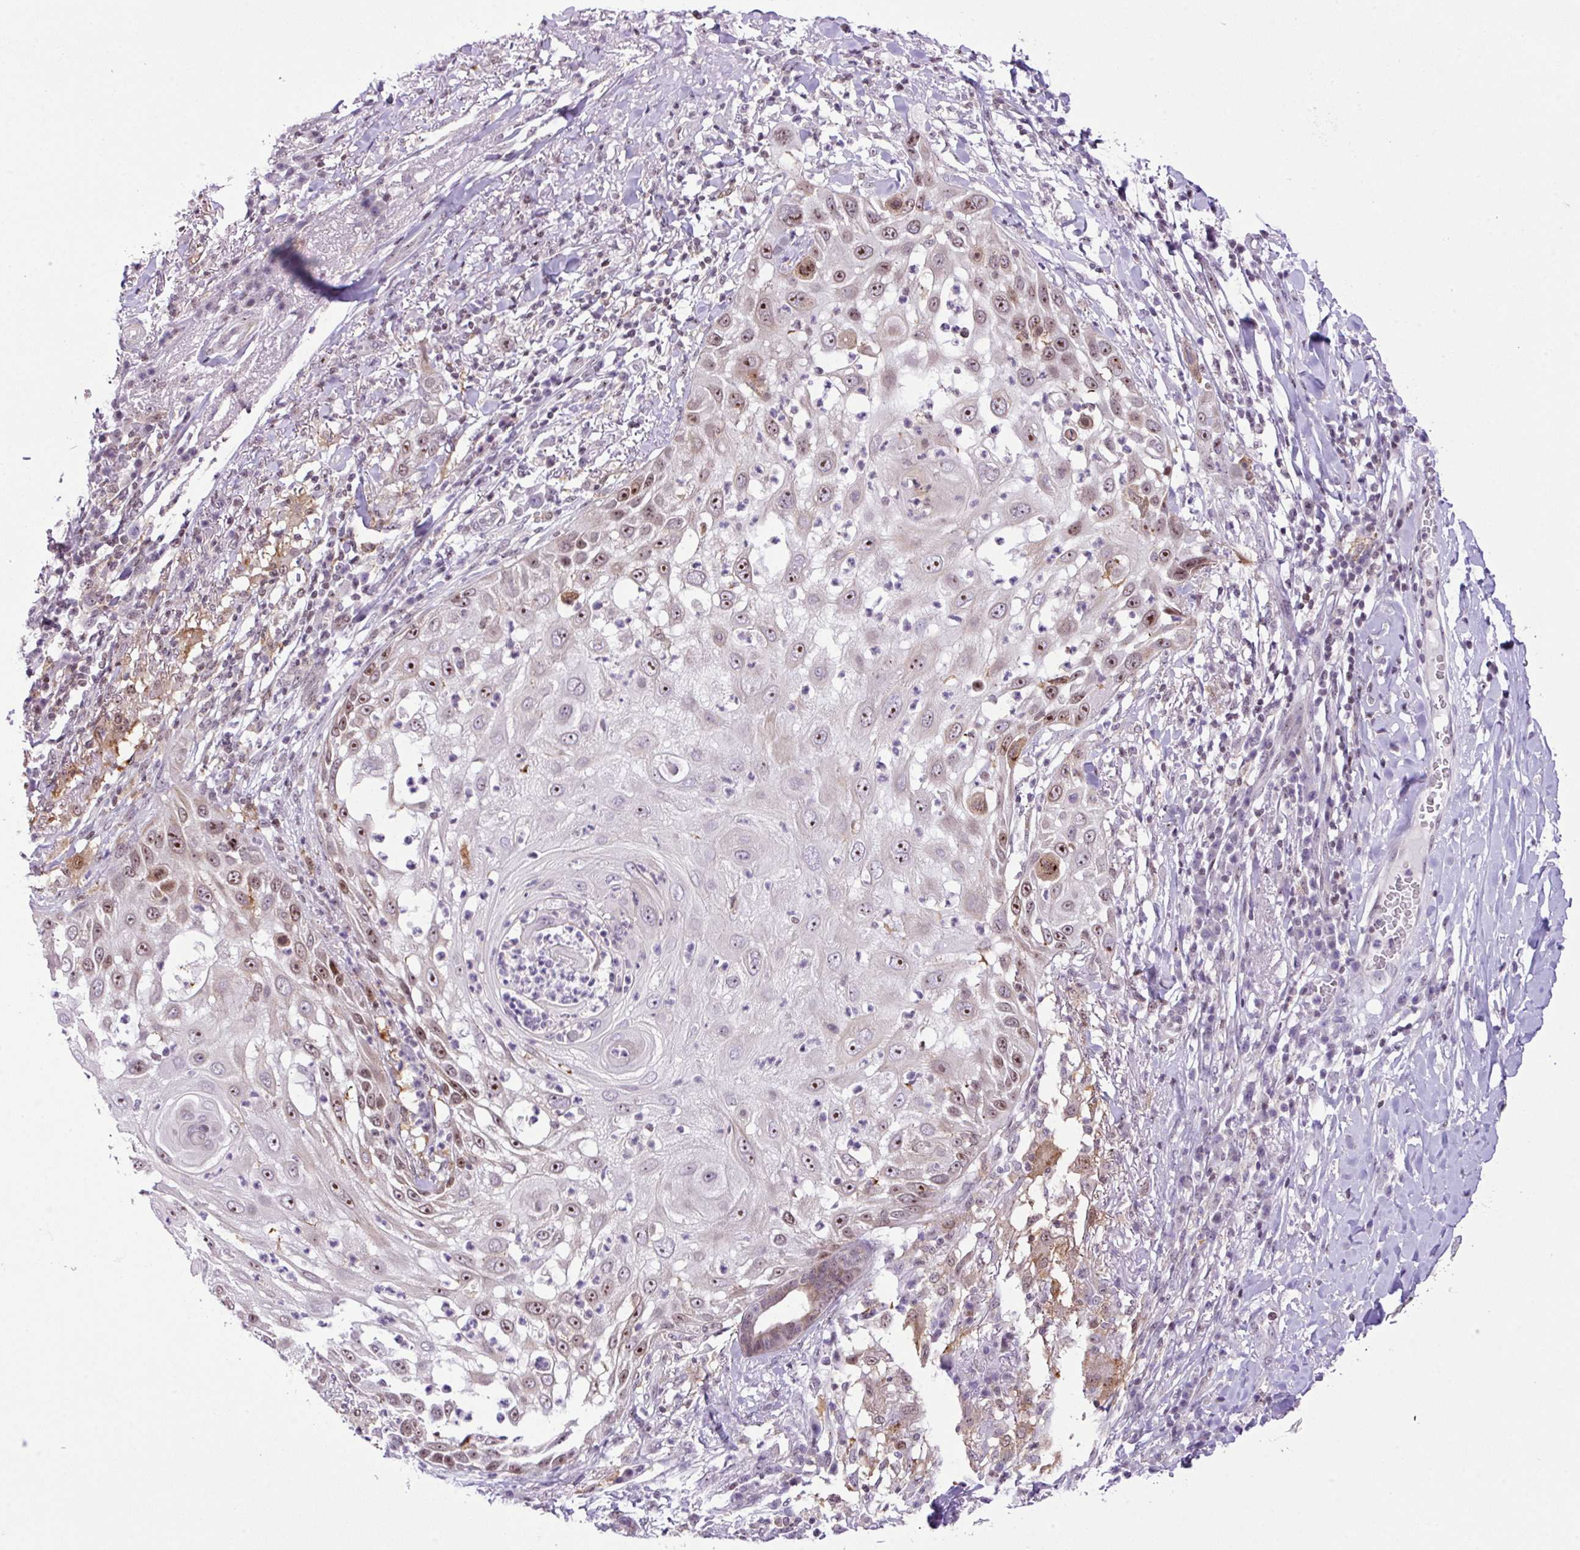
{"staining": {"intensity": "moderate", "quantity": "25%-75%", "location": "nuclear"}, "tissue": "skin cancer", "cell_type": "Tumor cells", "image_type": "cancer", "snomed": [{"axis": "morphology", "description": "Squamous cell carcinoma, NOS"}, {"axis": "topography", "description": "Skin"}], "caption": "High-power microscopy captured an immunohistochemistry (IHC) image of skin cancer (squamous cell carcinoma), revealing moderate nuclear positivity in about 25%-75% of tumor cells.", "gene": "CCDC137", "patient": {"sex": "female", "age": 44}}